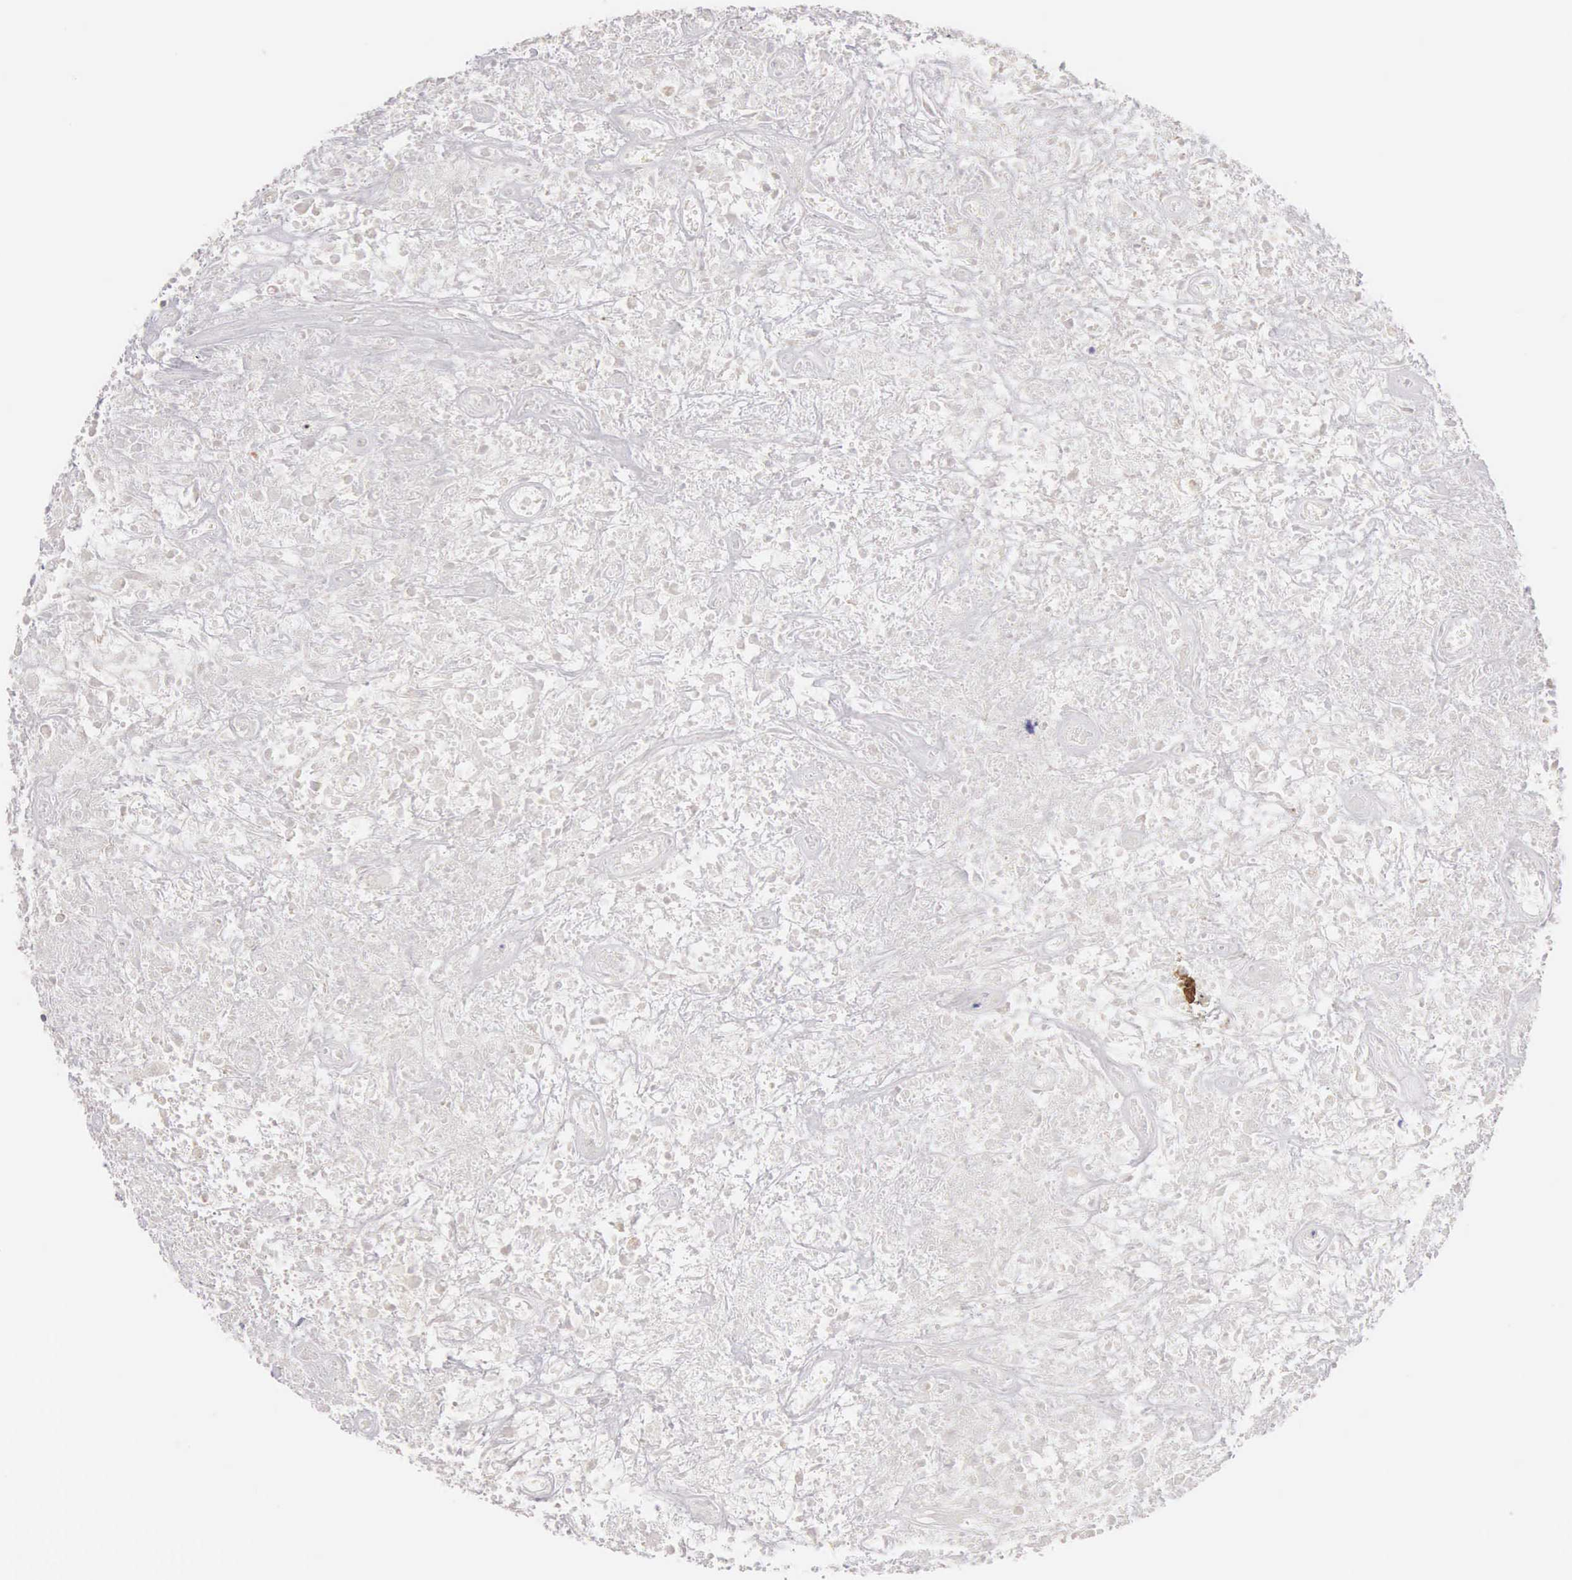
{"staining": {"intensity": "negative", "quantity": "none", "location": "none"}, "tissue": "lymphoma", "cell_type": "Tumor cells", "image_type": "cancer", "snomed": [{"axis": "morphology", "description": "Hodgkin's disease, NOS"}, {"axis": "topography", "description": "Lymph node"}], "caption": "The micrograph displays no staining of tumor cells in lymphoma.", "gene": "PIR", "patient": {"sex": "male", "age": 46}}